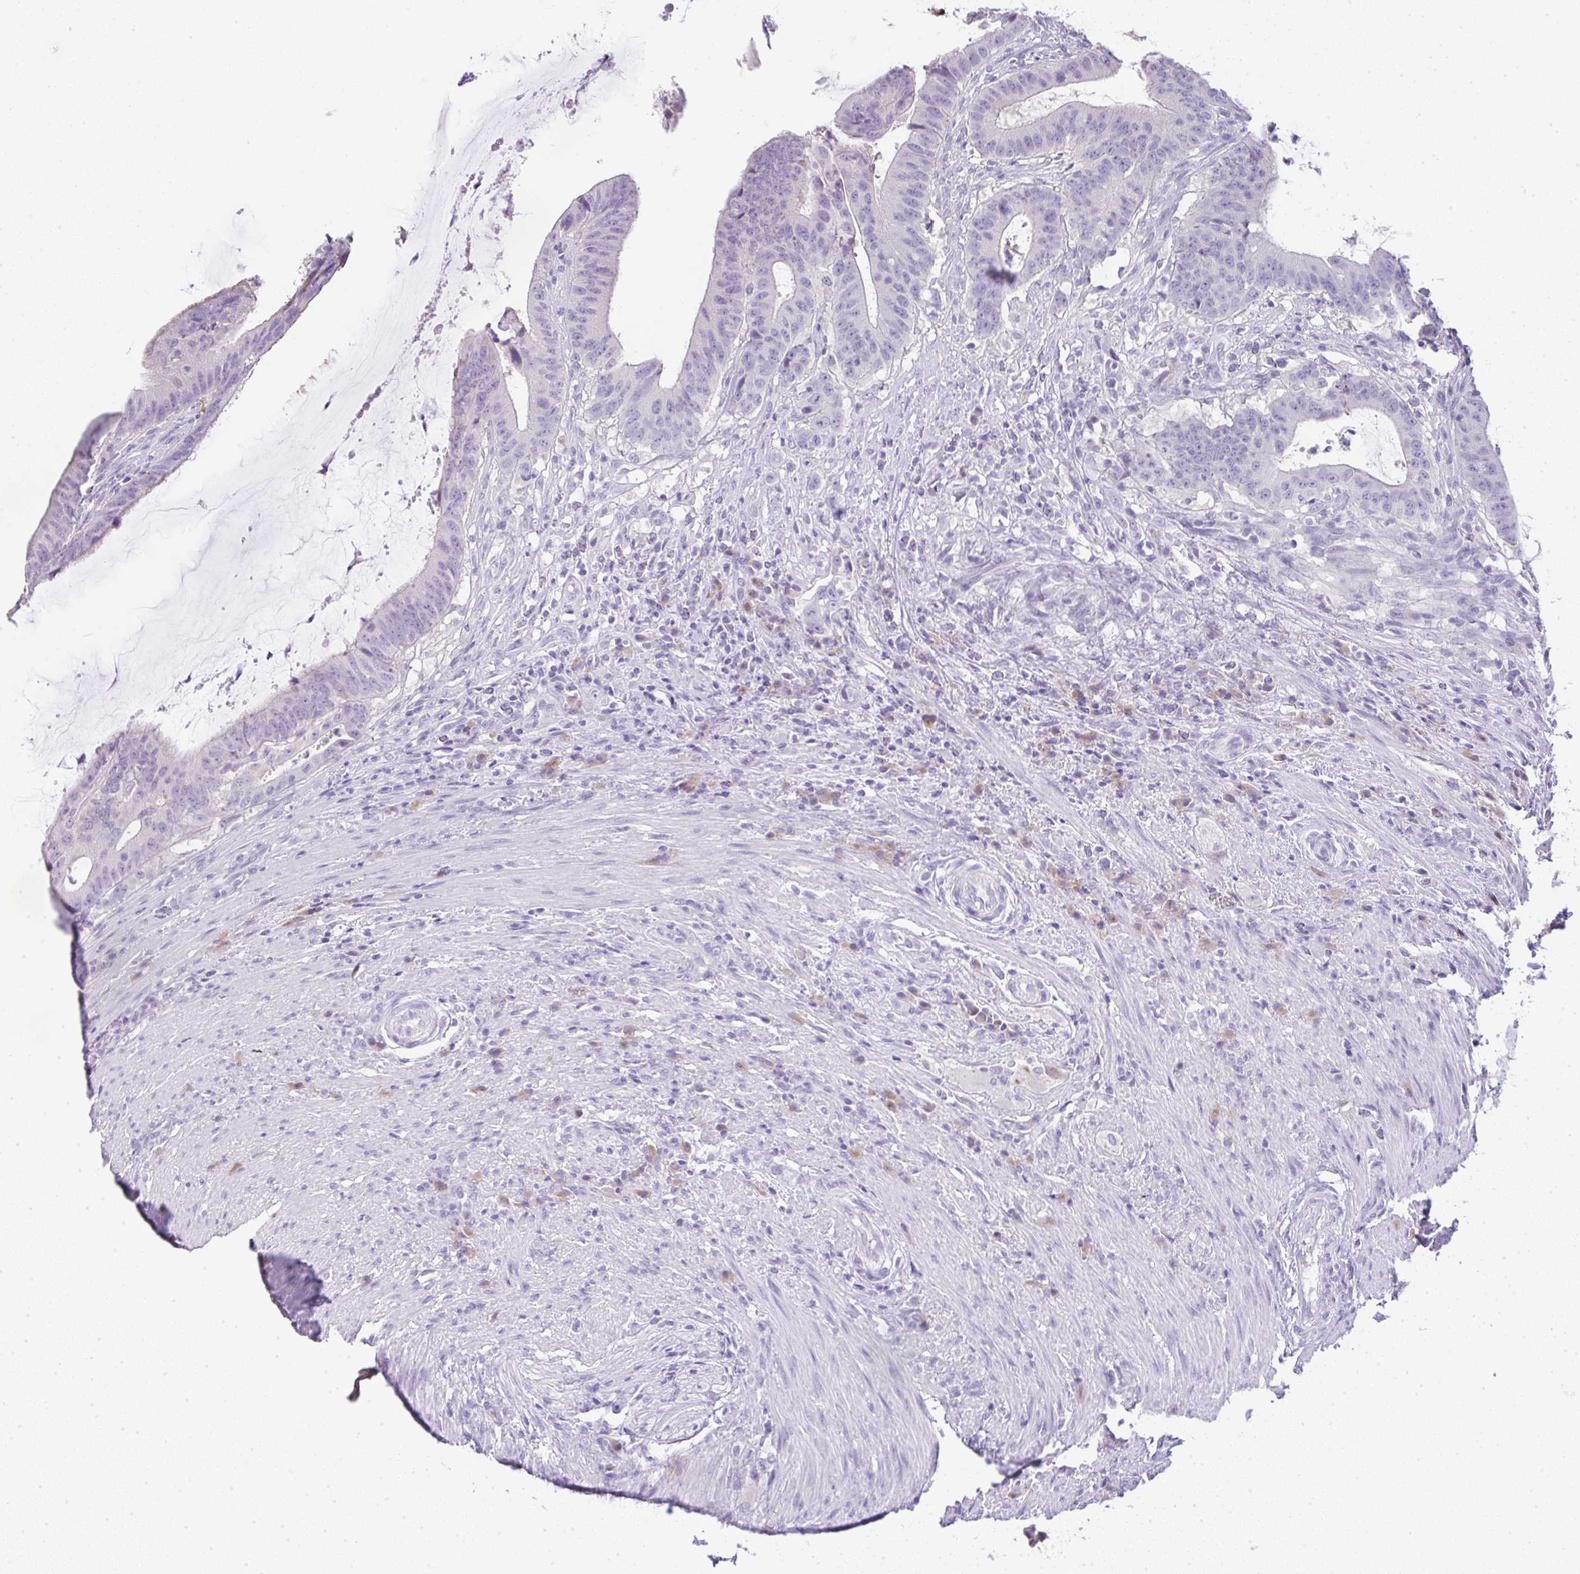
{"staining": {"intensity": "negative", "quantity": "none", "location": "none"}, "tissue": "colorectal cancer", "cell_type": "Tumor cells", "image_type": "cancer", "snomed": [{"axis": "morphology", "description": "Adenocarcinoma, NOS"}, {"axis": "topography", "description": "Colon"}], "caption": "The image shows no staining of tumor cells in adenocarcinoma (colorectal). Nuclei are stained in blue.", "gene": "LPAR4", "patient": {"sex": "female", "age": 43}}